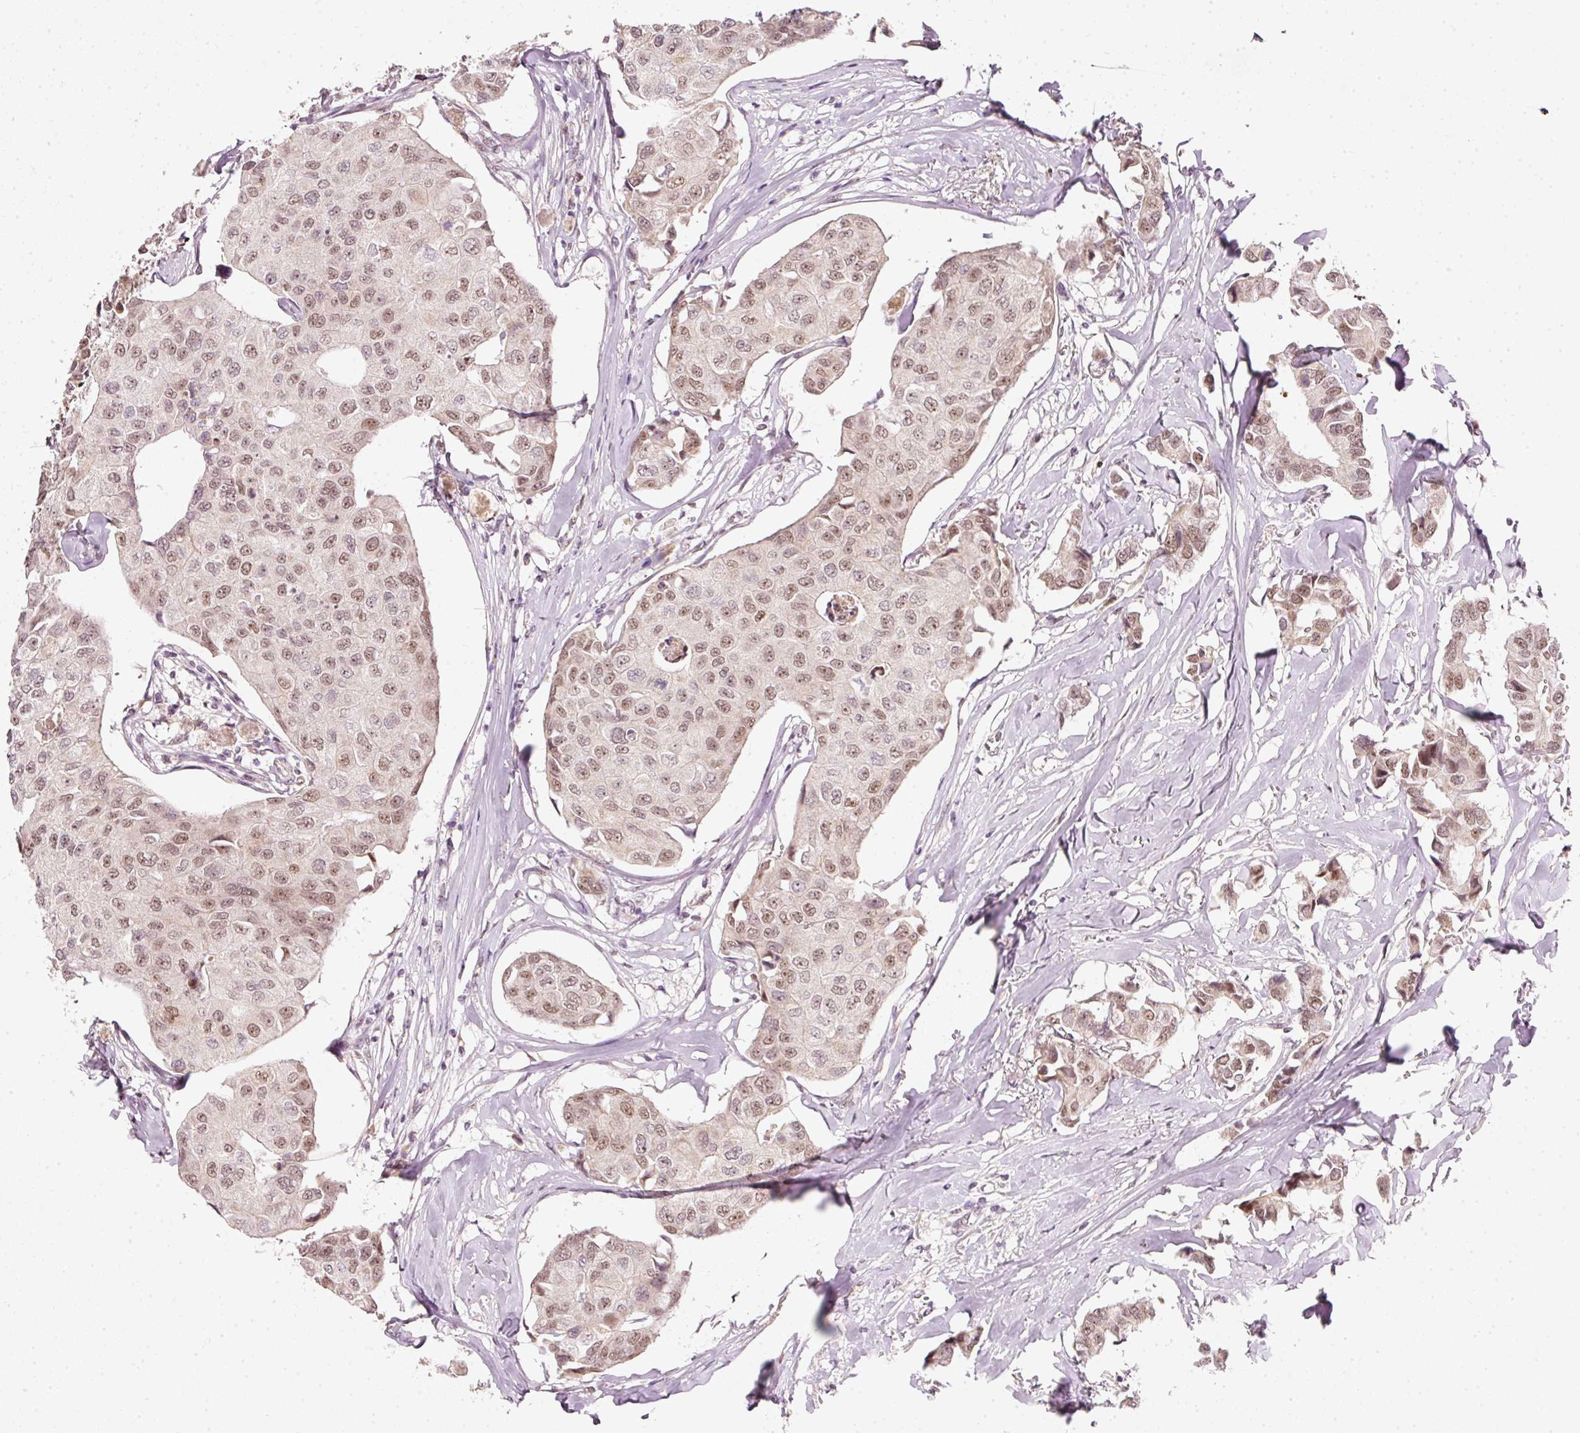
{"staining": {"intensity": "moderate", "quantity": ">75%", "location": "nuclear"}, "tissue": "breast cancer", "cell_type": "Tumor cells", "image_type": "cancer", "snomed": [{"axis": "morphology", "description": "Duct carcinoma"}, {"axis": "topography", "description": "Breast"}], "caption": "An IHC histopathology image of neoplastic tissue is shown. Protein staining in brown labels moderate nuclear positivity in breast cancer within tumor cells.", "gene": "FSTL3", "patient": {"sex": "female", "age": 80}}